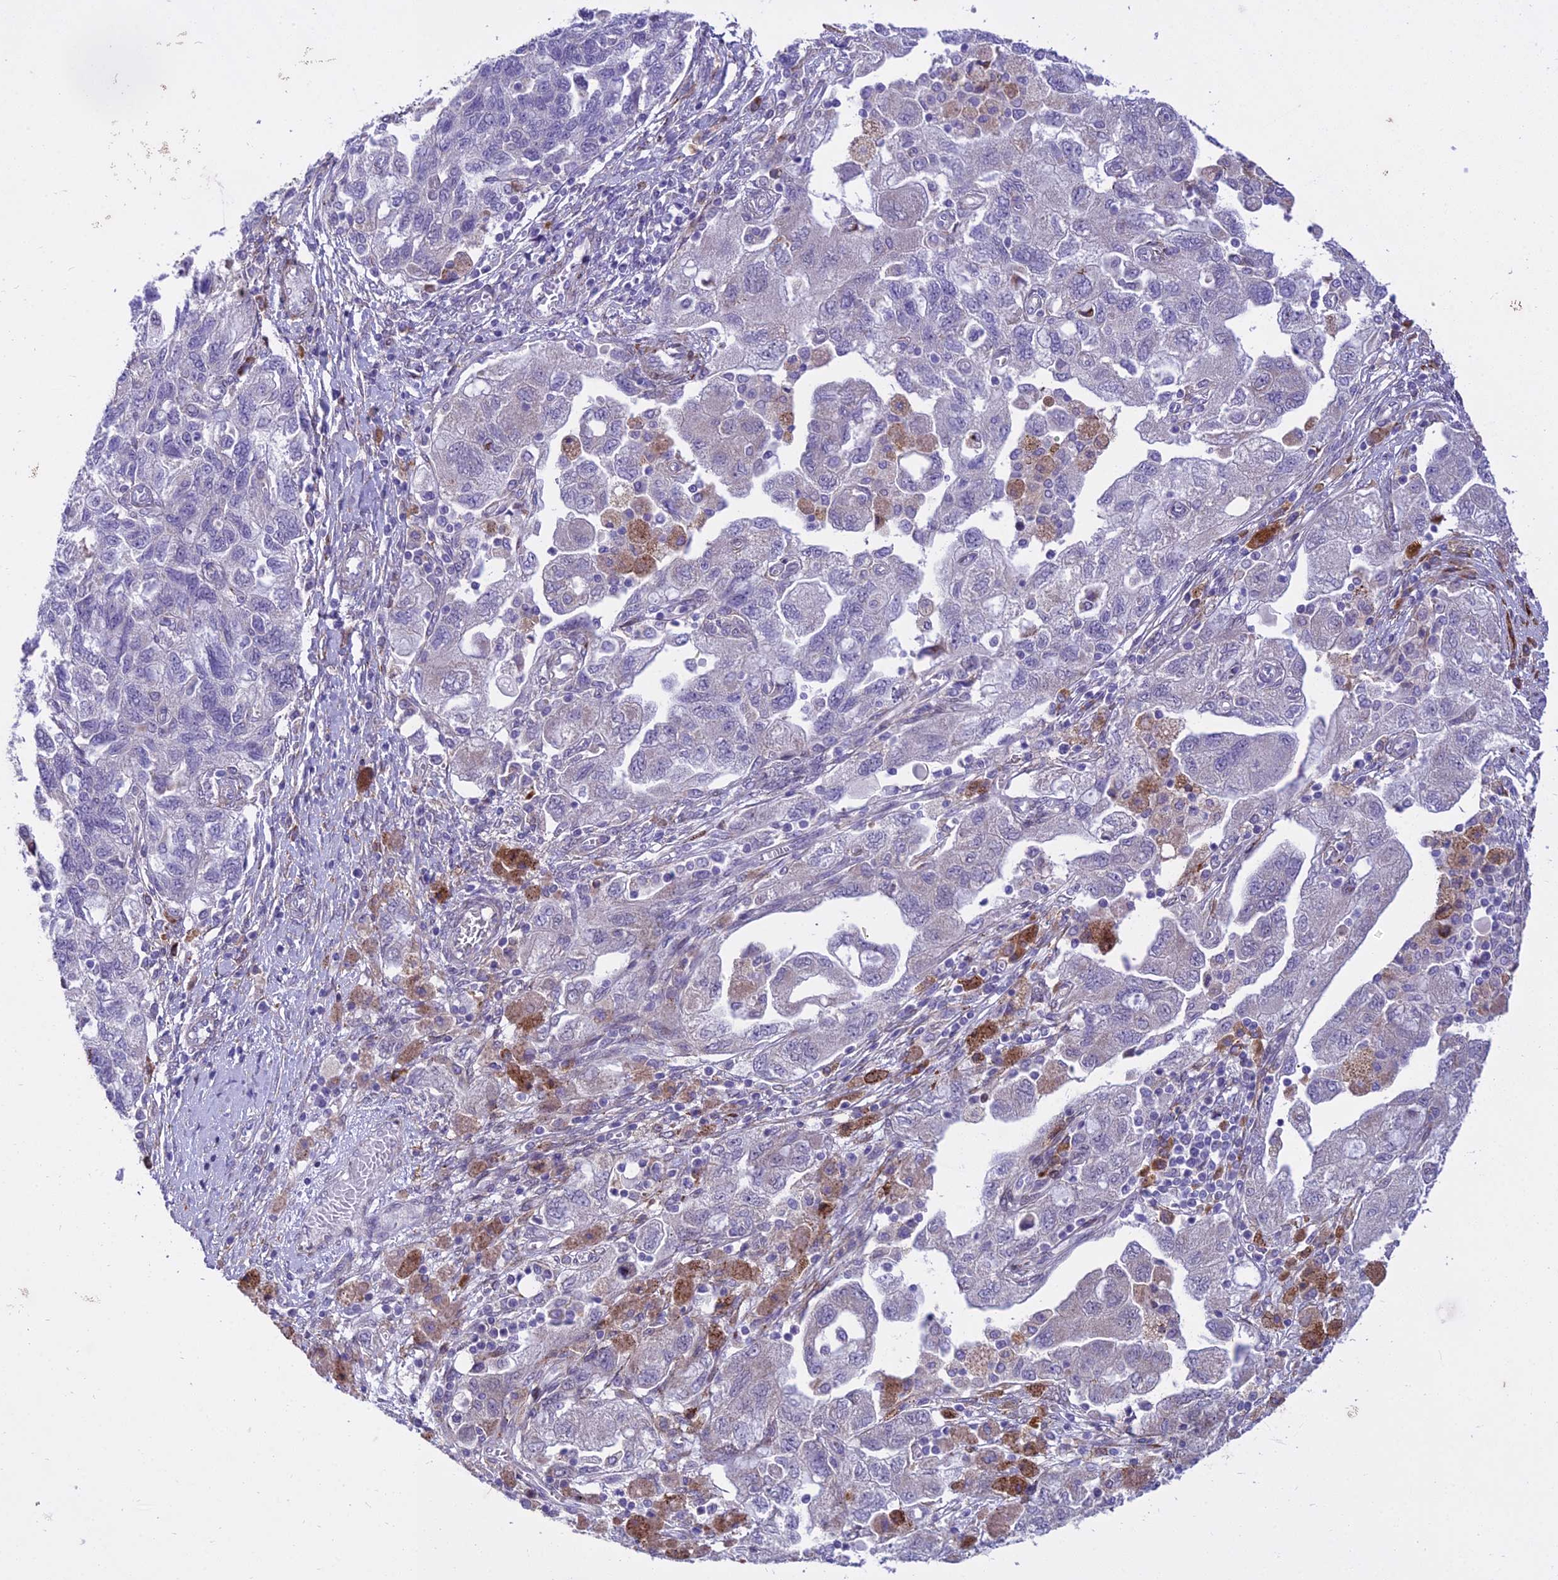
{"staining": {"intensity": "negative", "quantity": "none", "location": "none"}, "tissue": "ovarian cancer", "cell_type": "Tumor cells", "image_type": "cancer", "snomed": [{"axis": "morphology", "description": "Carcinoma, NOS"}, {"axis": "morphology", "description": "Cystadenocarcinoma, serous, NOS"}, {"axis": "topography", "description": "Ovary"}], "caption": "Immunohistochemistry micrograph of human ovarian carcinoma stained for a protein (brown), which exhibits no expression in tumor cells.", "gene": "NEURL2", "patient": {"sex": "female", "age": 69}}